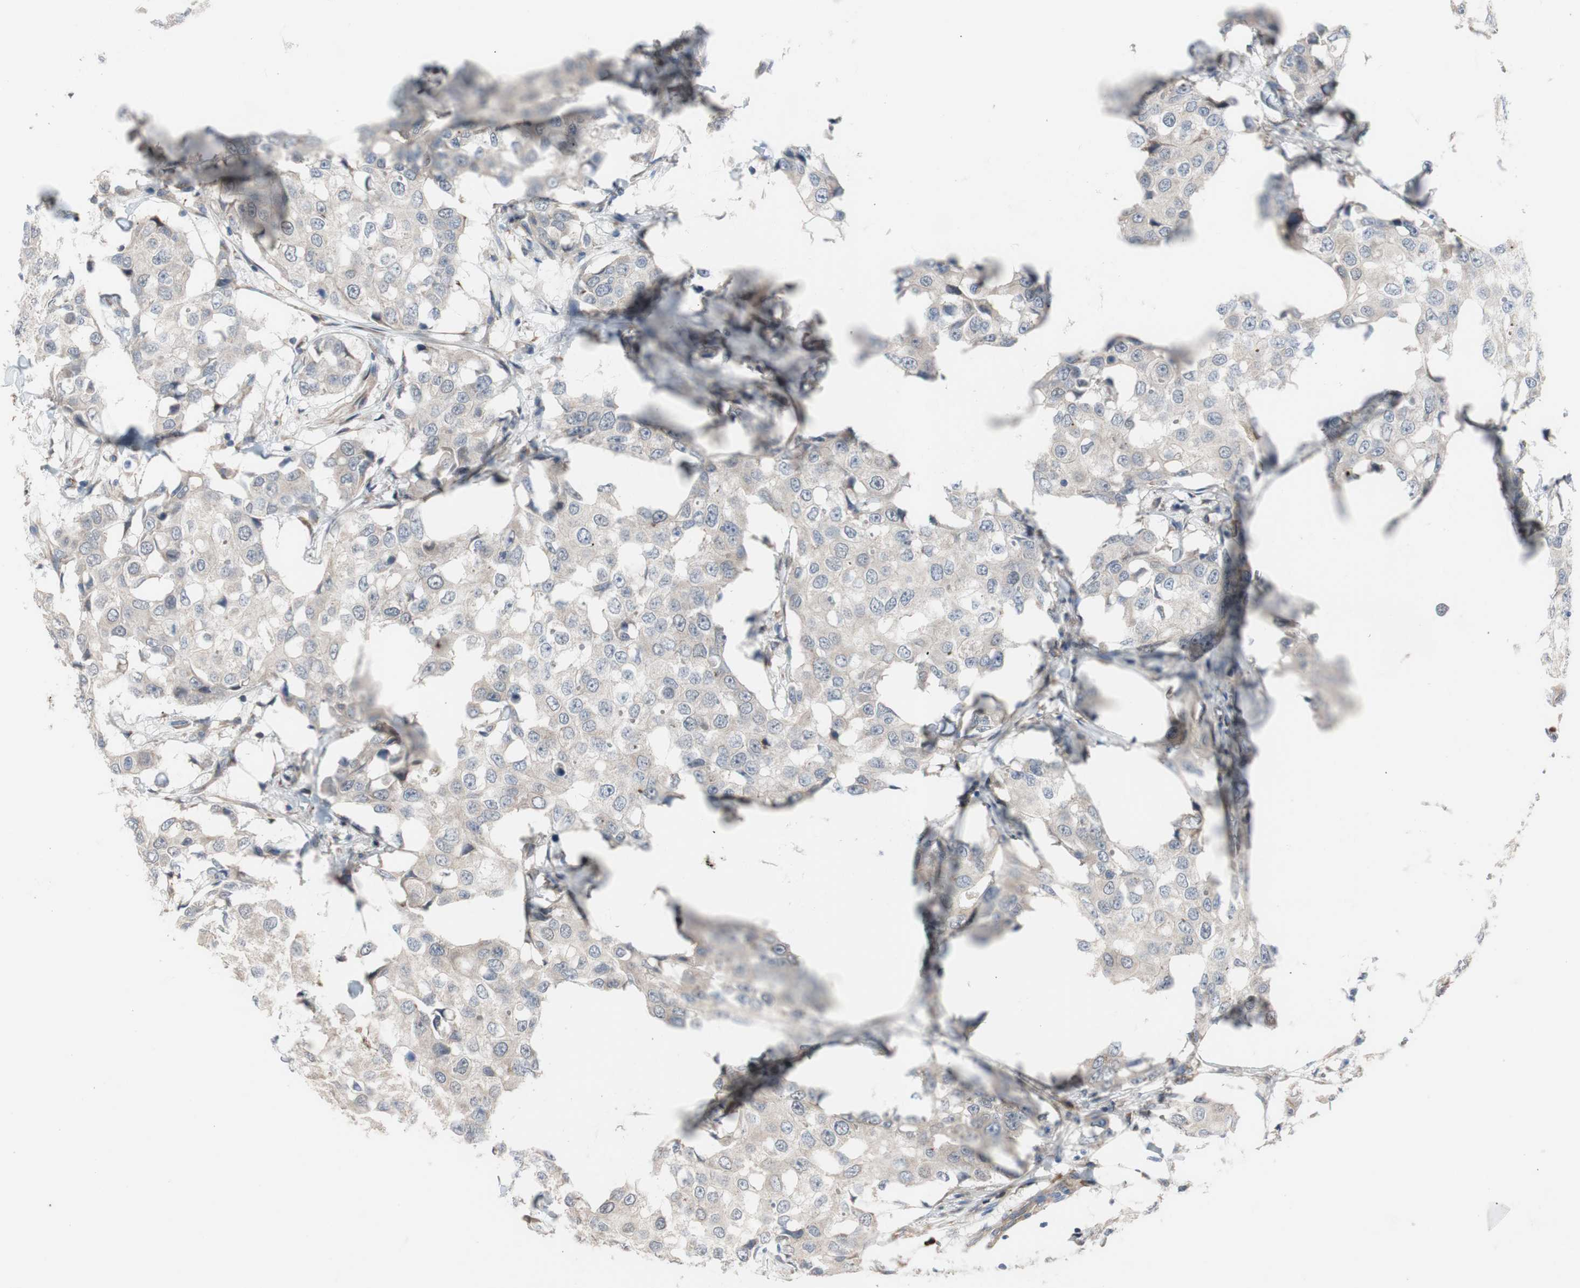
{"staining": {"intensity": "weak", "quantity": "<25%", "location": "cytoplasmic/membranous"}, "tissue": "breast cancer", "cell_type": "Tumor cells", "image_type": "cancer", "snomed": [{"axis": "morphology", "description": "Duct carcinoma"}, {"axis": "topography", "description": "Breast"}], "caption": "This image is of breast invasive ductal carcinoma stained with immunohistochemistry to label a protein in brown with the nuclei are counter-stained blue. There is no expression in tumor cells.", "gene": "TTC14", "patient": {"sex": "female", "age": 27}}